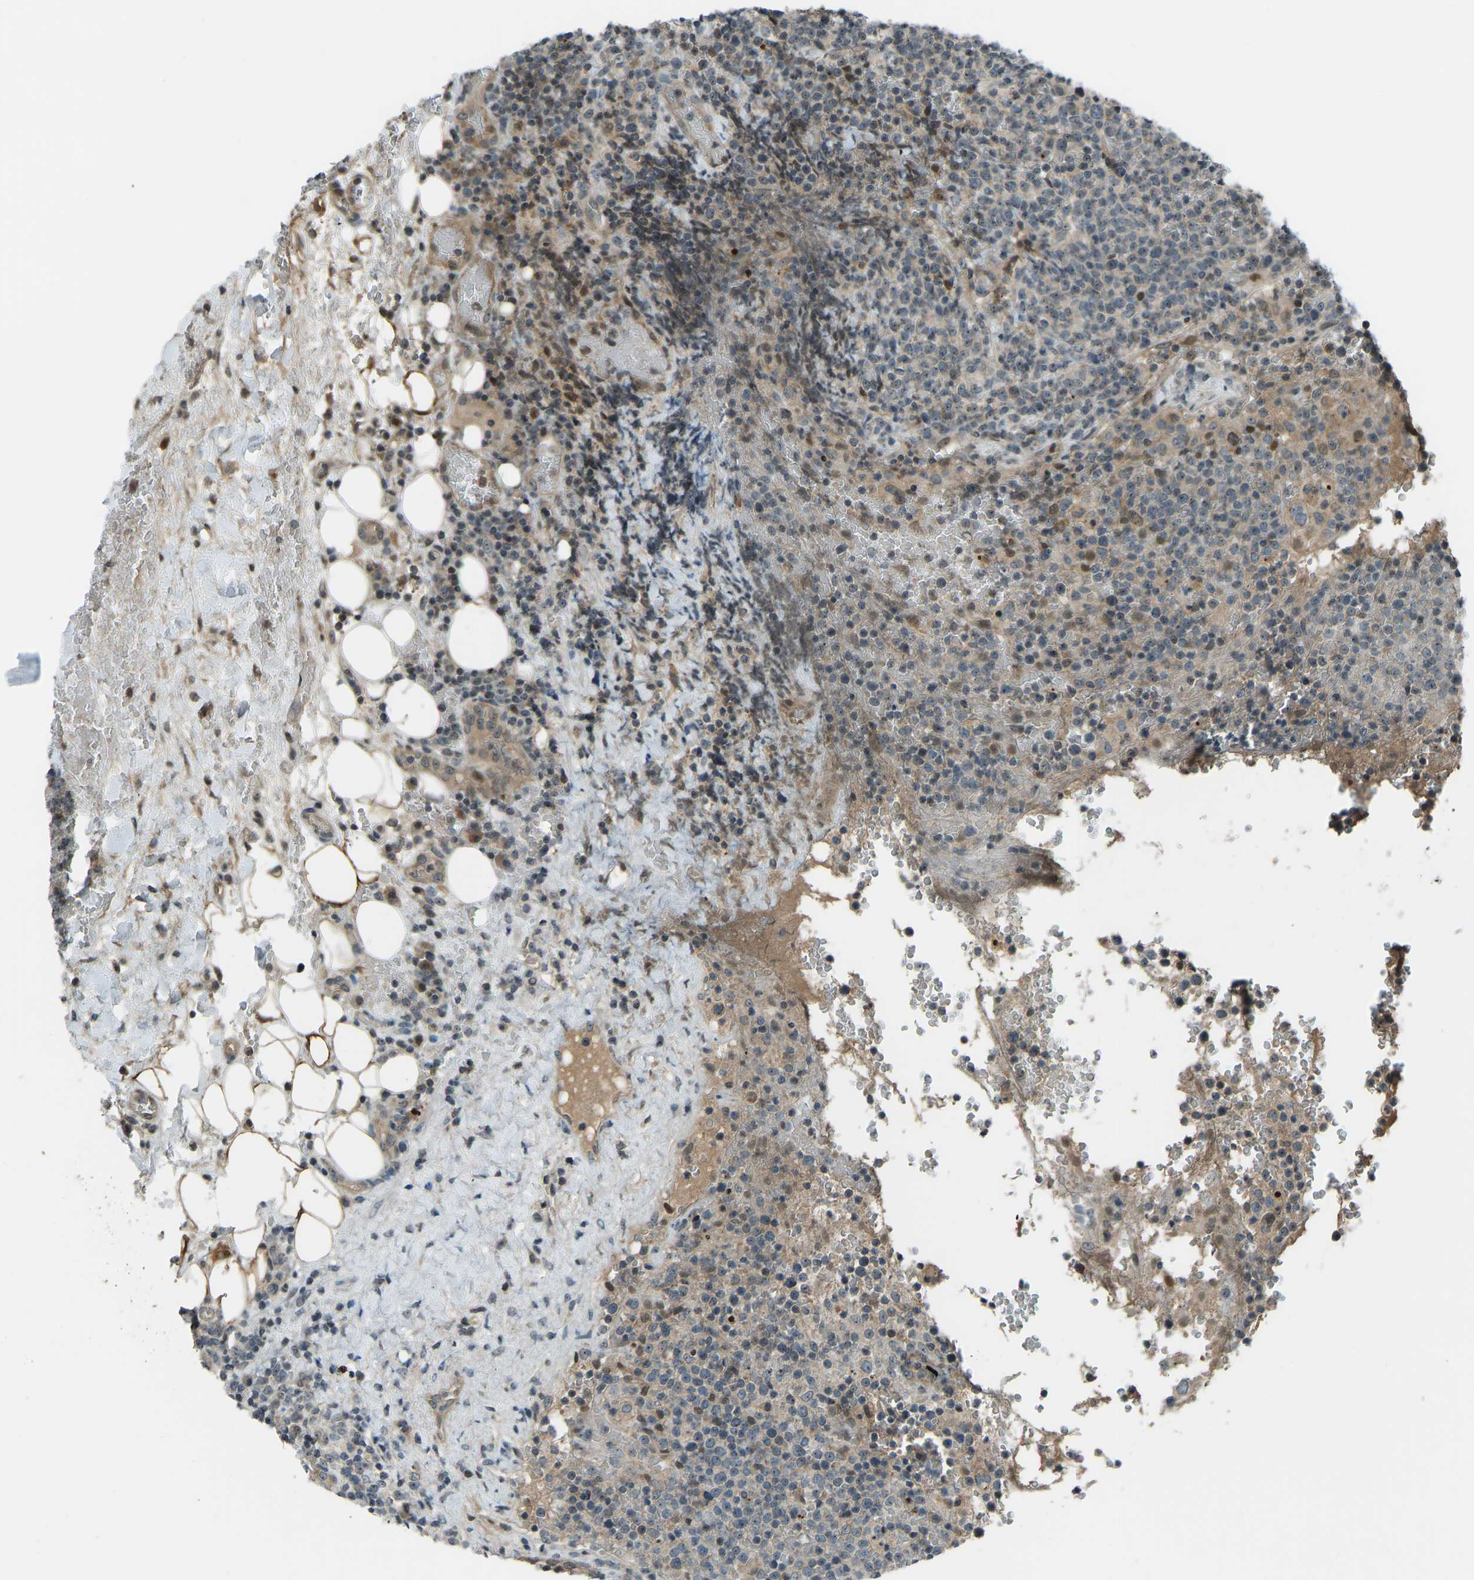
{"staining": {"intensity": "moderate", "quantity": "<25%", "location": "cytoplasmic/membranous"}, "tissue": "lymphoma", "cell_type": "Tumor cells", "image_type": "cancer", "snomed": [{"axis": "morphology", "description": "Malignant lymphoma, non-Hodgkin's type, High grade"}, {"axis": "topography", "description": "Lymph node"}], "caption": "Lymphoma stained with DAB immunohistochemistry (IHC) reveals low levels of moderate cytoplasmic/membranous positivity in approximately <25% of tumor cells. The staining is performed using DAB brown chromogen to label protein expression. The nuclei are counter-stained blue using hematoxylin.", "gene": "SVOPL", "patient": {"sex": "male", "age": 61}}